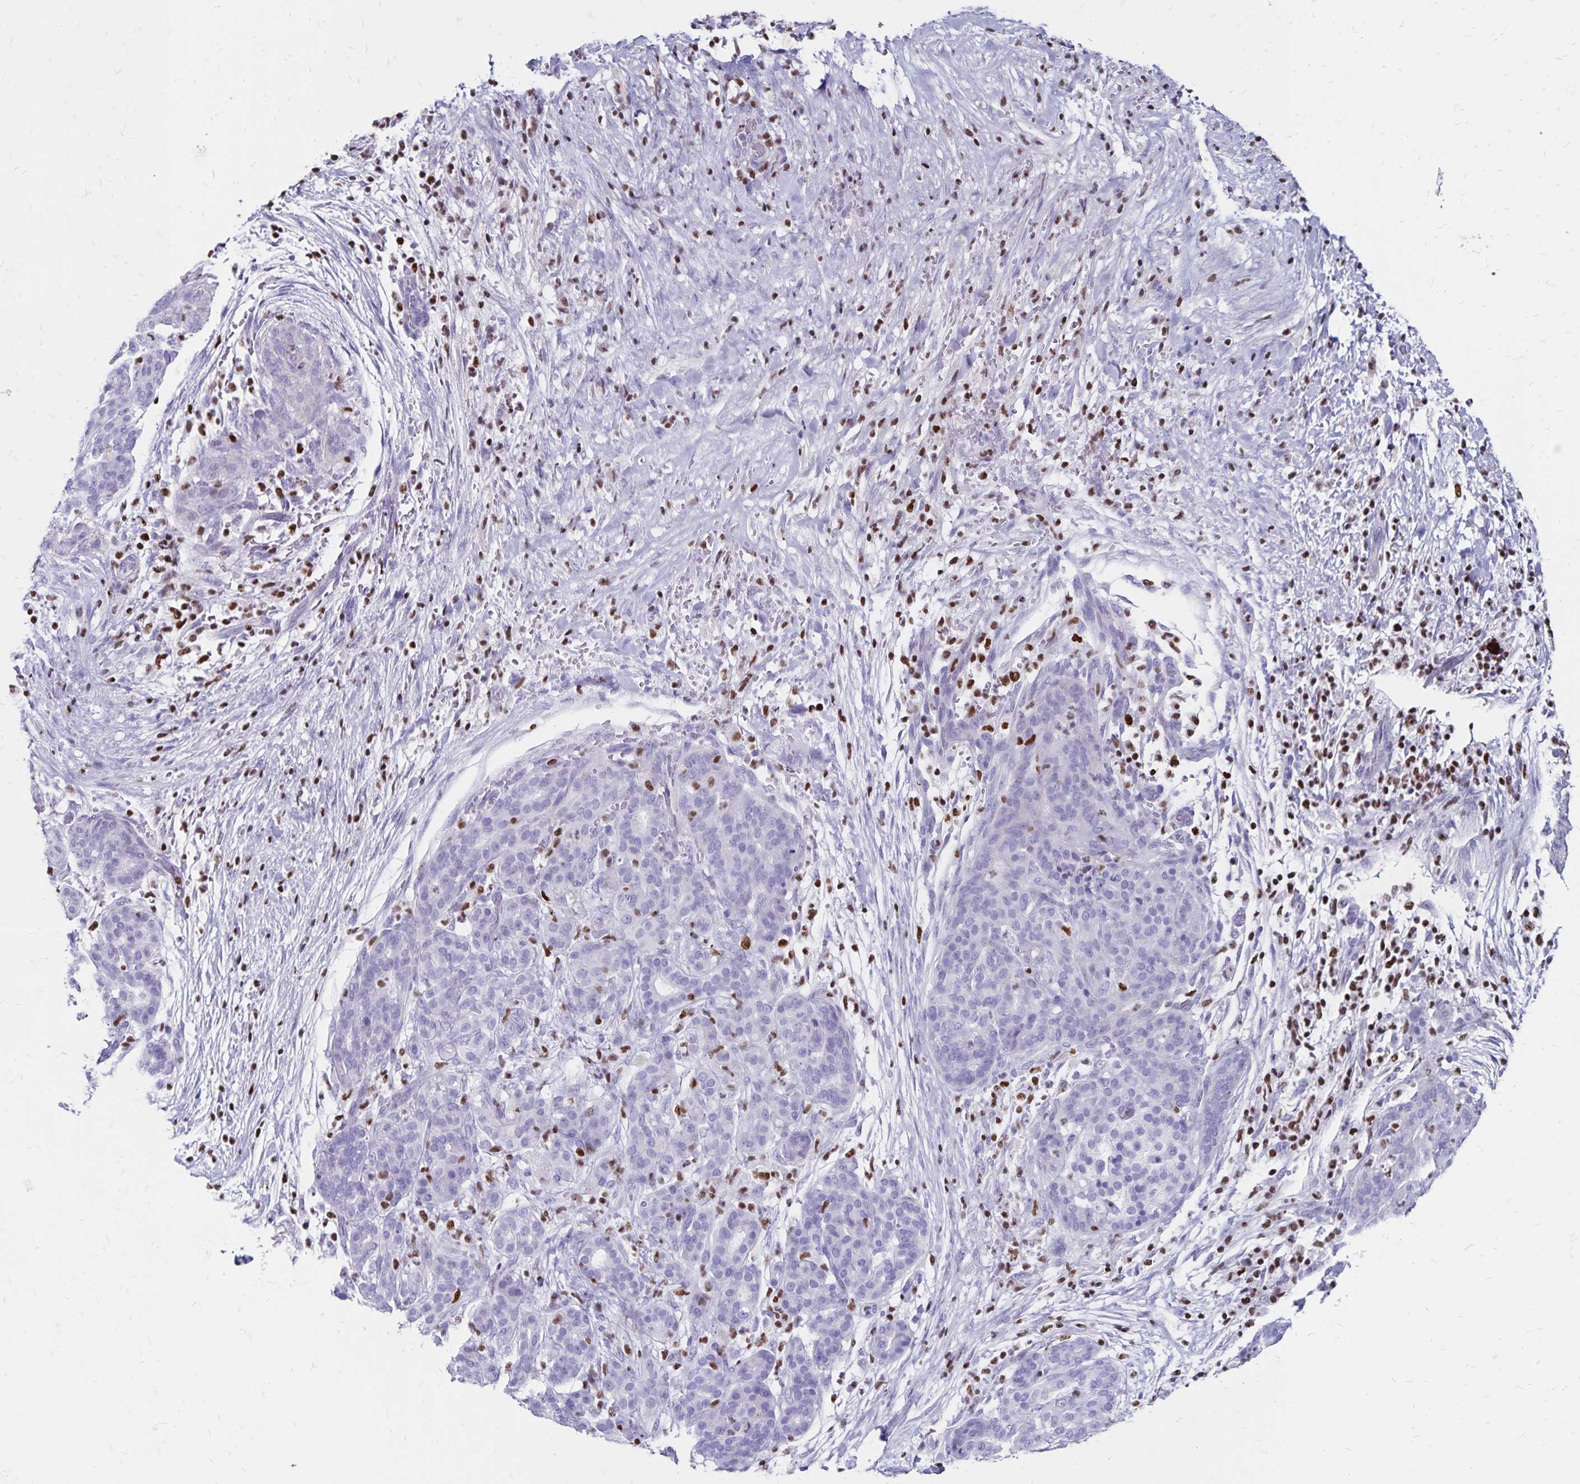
{"staining": {"intensity": "negative", "quantity": "none", "location": "none"}, "tissue": "pancreatic cancer", "cell_type": "Tumor cells", "image_type": "cancer", "snomed": [{"axis": "morphology", "description": "Adenocarcinoma, NOS"}, {"axis": "topography", "description": "Pancreas"}], "caption": "Tumor cells show no significant positivity in pancreatic cancer (adenocarcinoma). (Stains: DAB immunohistochemistry with hematoxylin counter stain, Microscopy: brightfield microscopy at high magnification).", "gene": "IKZF1", "patient": {"sex": "male", "age": 44}}